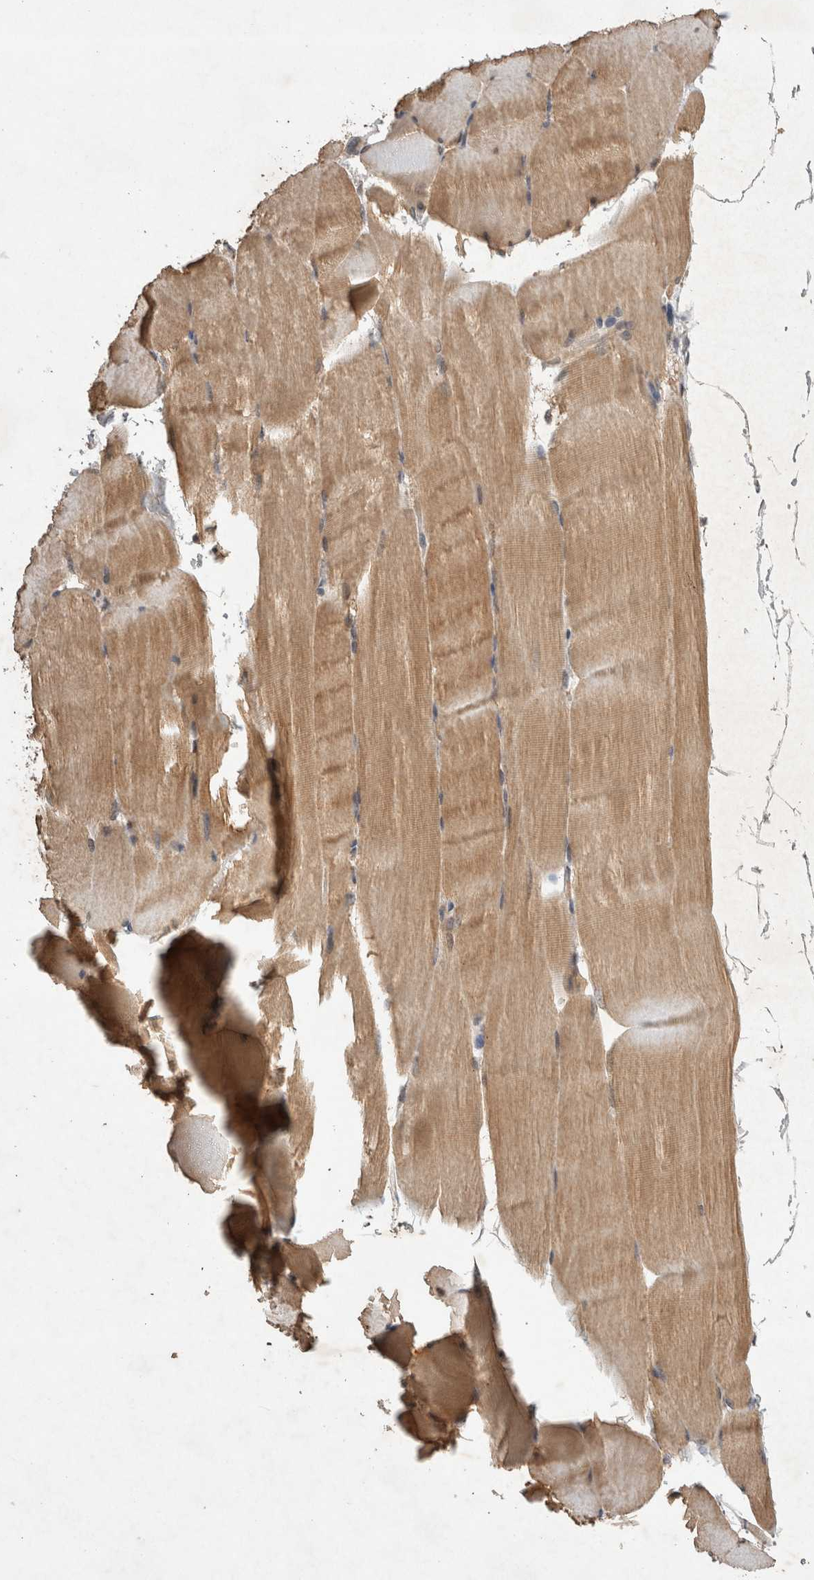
{"staining": {"intensity": "moderate", "quantity": ">75%", "location": "cytoplasmic/membranous"}, "tissue": "skeletal muscle", "cell_type": "Myocytes", "image_type": "normal", "snomed": [{"axis": "morphology", "description": "Normal tissue, NOS"}, {"axis": "topography", "description": "Skeletal muscle"}], "caption": "IHC histopathology image of unremarkable human skeletal muscle stained for a protein (brown), which displays medium levels of moderate cytoplasmic/membranous expression in about >75% of myocytes.", "gene": "EIF2AK1", "patient": {"sex": "male", "age": 62}}